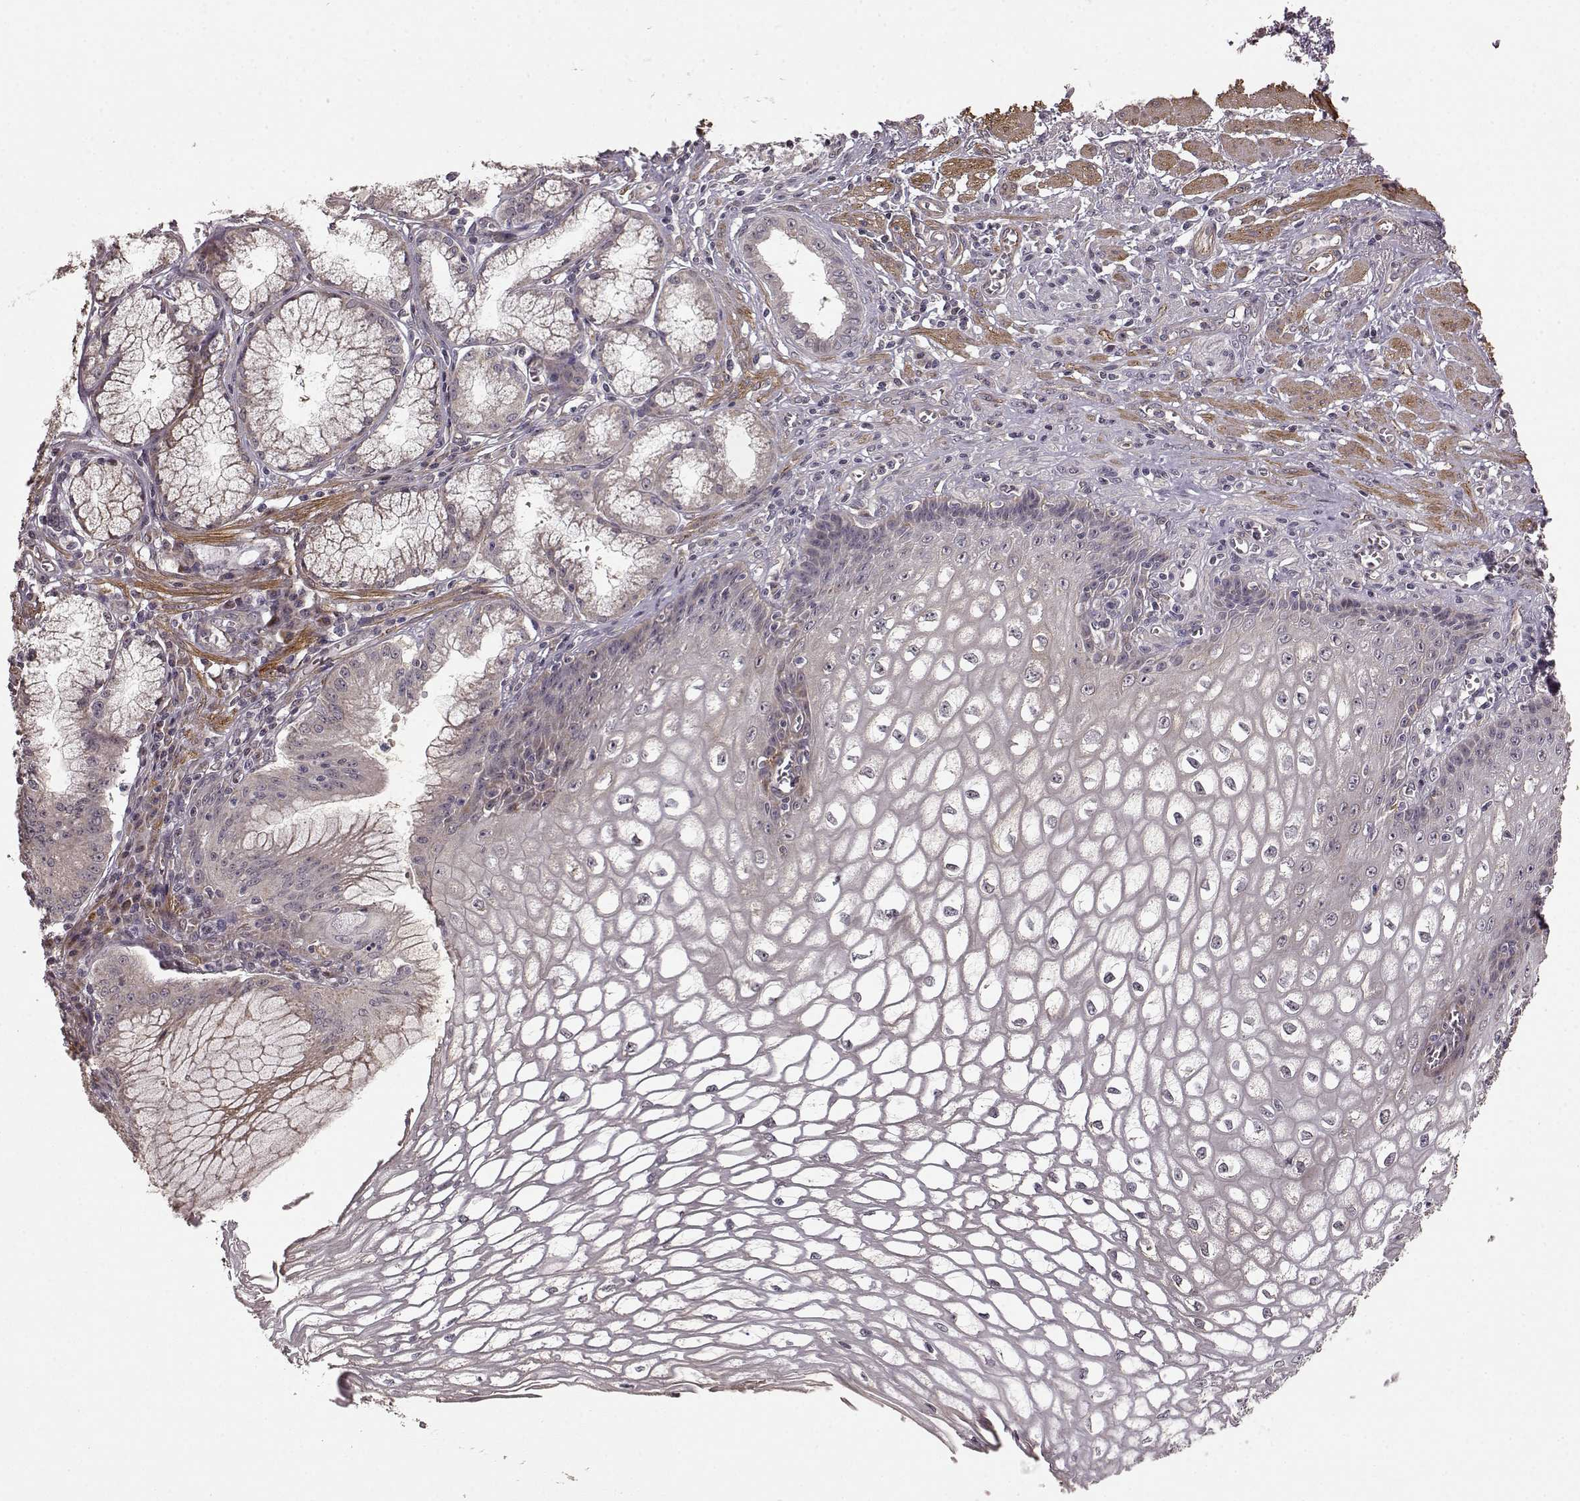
{"staining": {"intensity": "negative", "quantity": "none", "location": "none"}, "tissue": "esophagus", "cell_type": "Squamous epithelial cells", "image_type": "normal", "snomed": [{"axis": "morphology", "description": "Normal tissue, NOS"}, {"axis": "topography", "description": "Esophagus"}], "caption": "Immunohistochemical staining of unremarkable esophagus exhibits no significant staining in squamous epithelial cells.", "gene": "BACH2", "patient": {"sex": "male", "age": 58}}